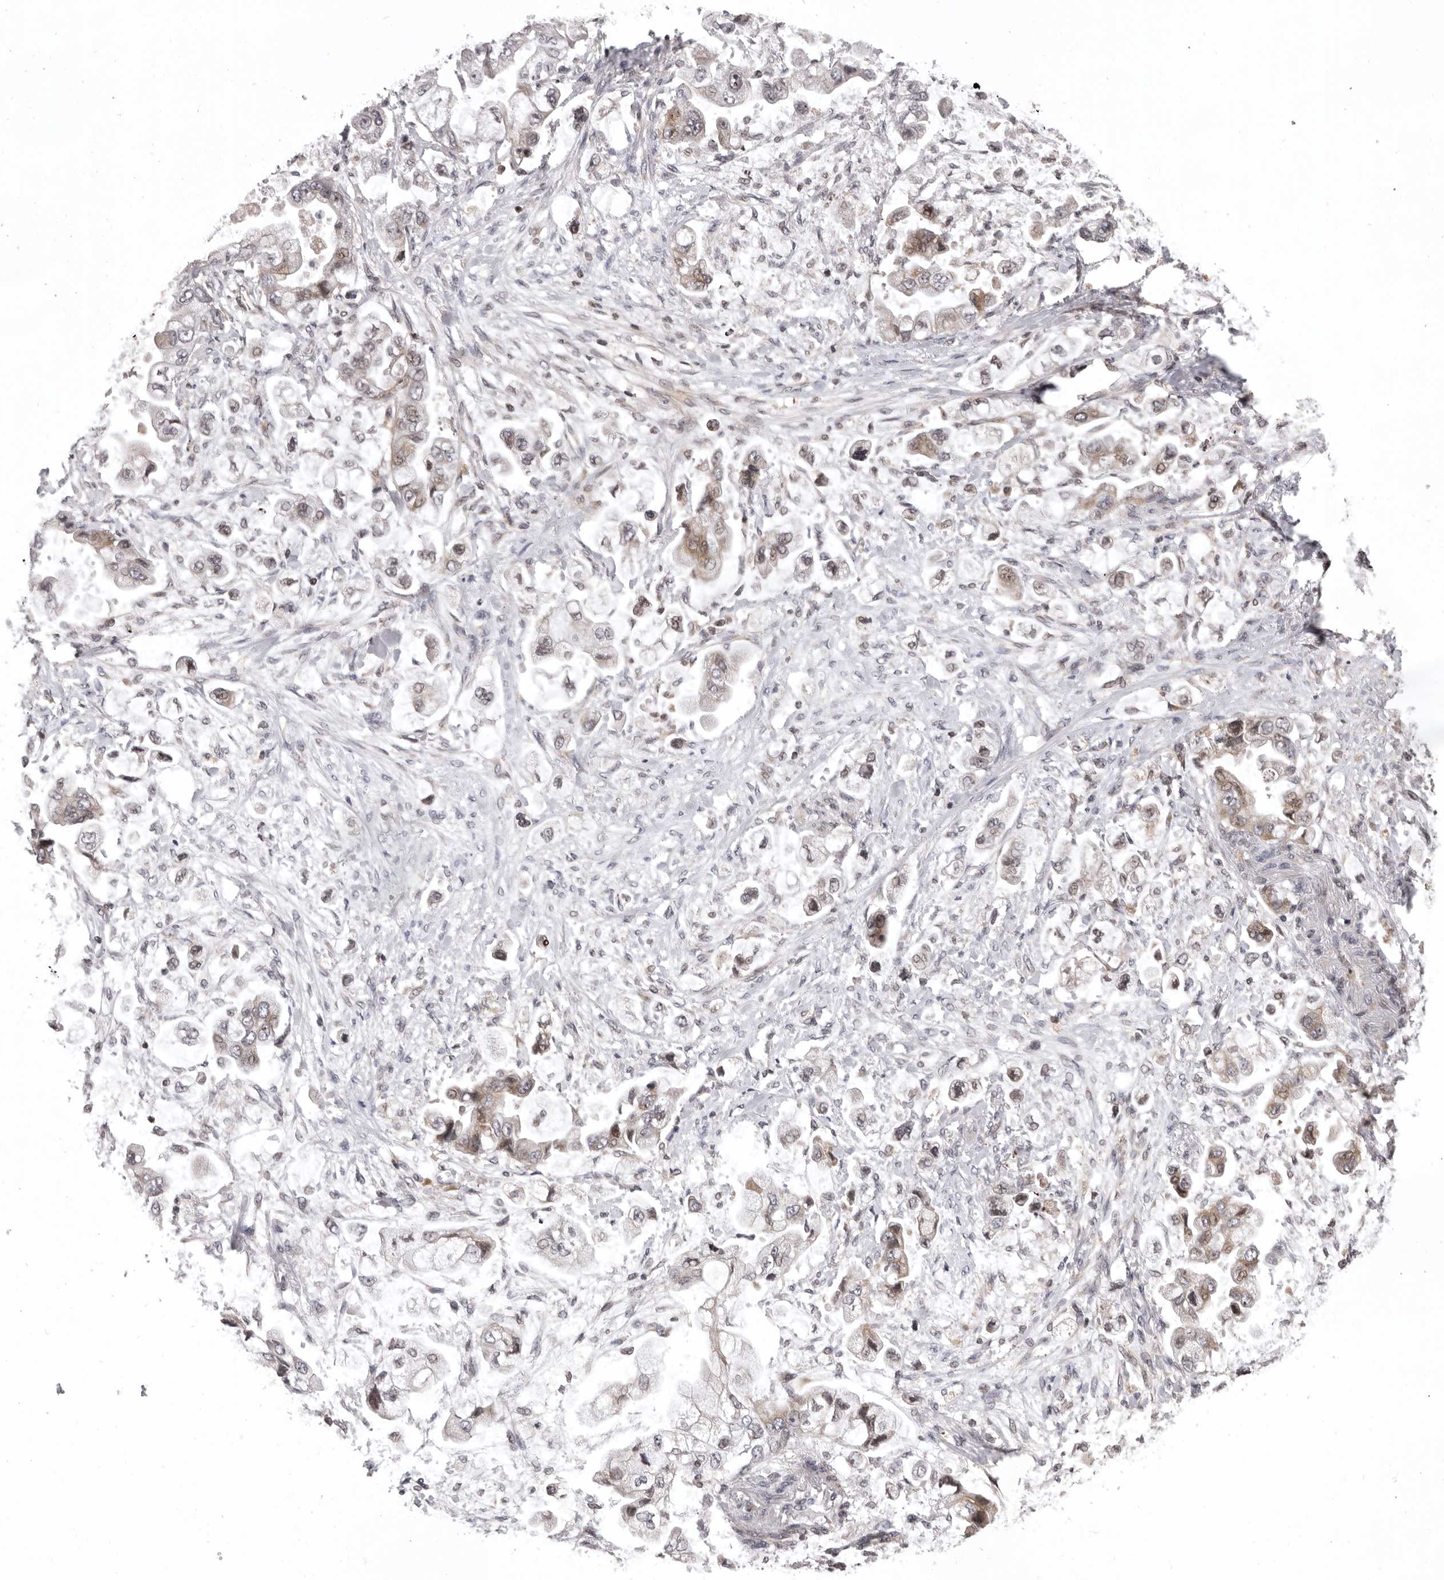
{"staining": {"intensity": "moderate", "quantity": "25%-75%", "location": "cytoplasmic/membranous,nuclear"}, "tissue": "stomach cancer", "cell_type": "Tumor cells", "image_type": "cancer", "snomed": [{"axis": "morphology", "description": "Adenocarcinoma, NOS"}, {"axis": "topography", "description": "Stomach"}], "caption": "Adenocarcinoma (stomach) stained with IHC displays moderate cytoplasmic/membranous and nuclear expression in about 25%-75% of tumor cells.", "gene": "AZIN1", "patient": {"sex": "male", "age": 62}}